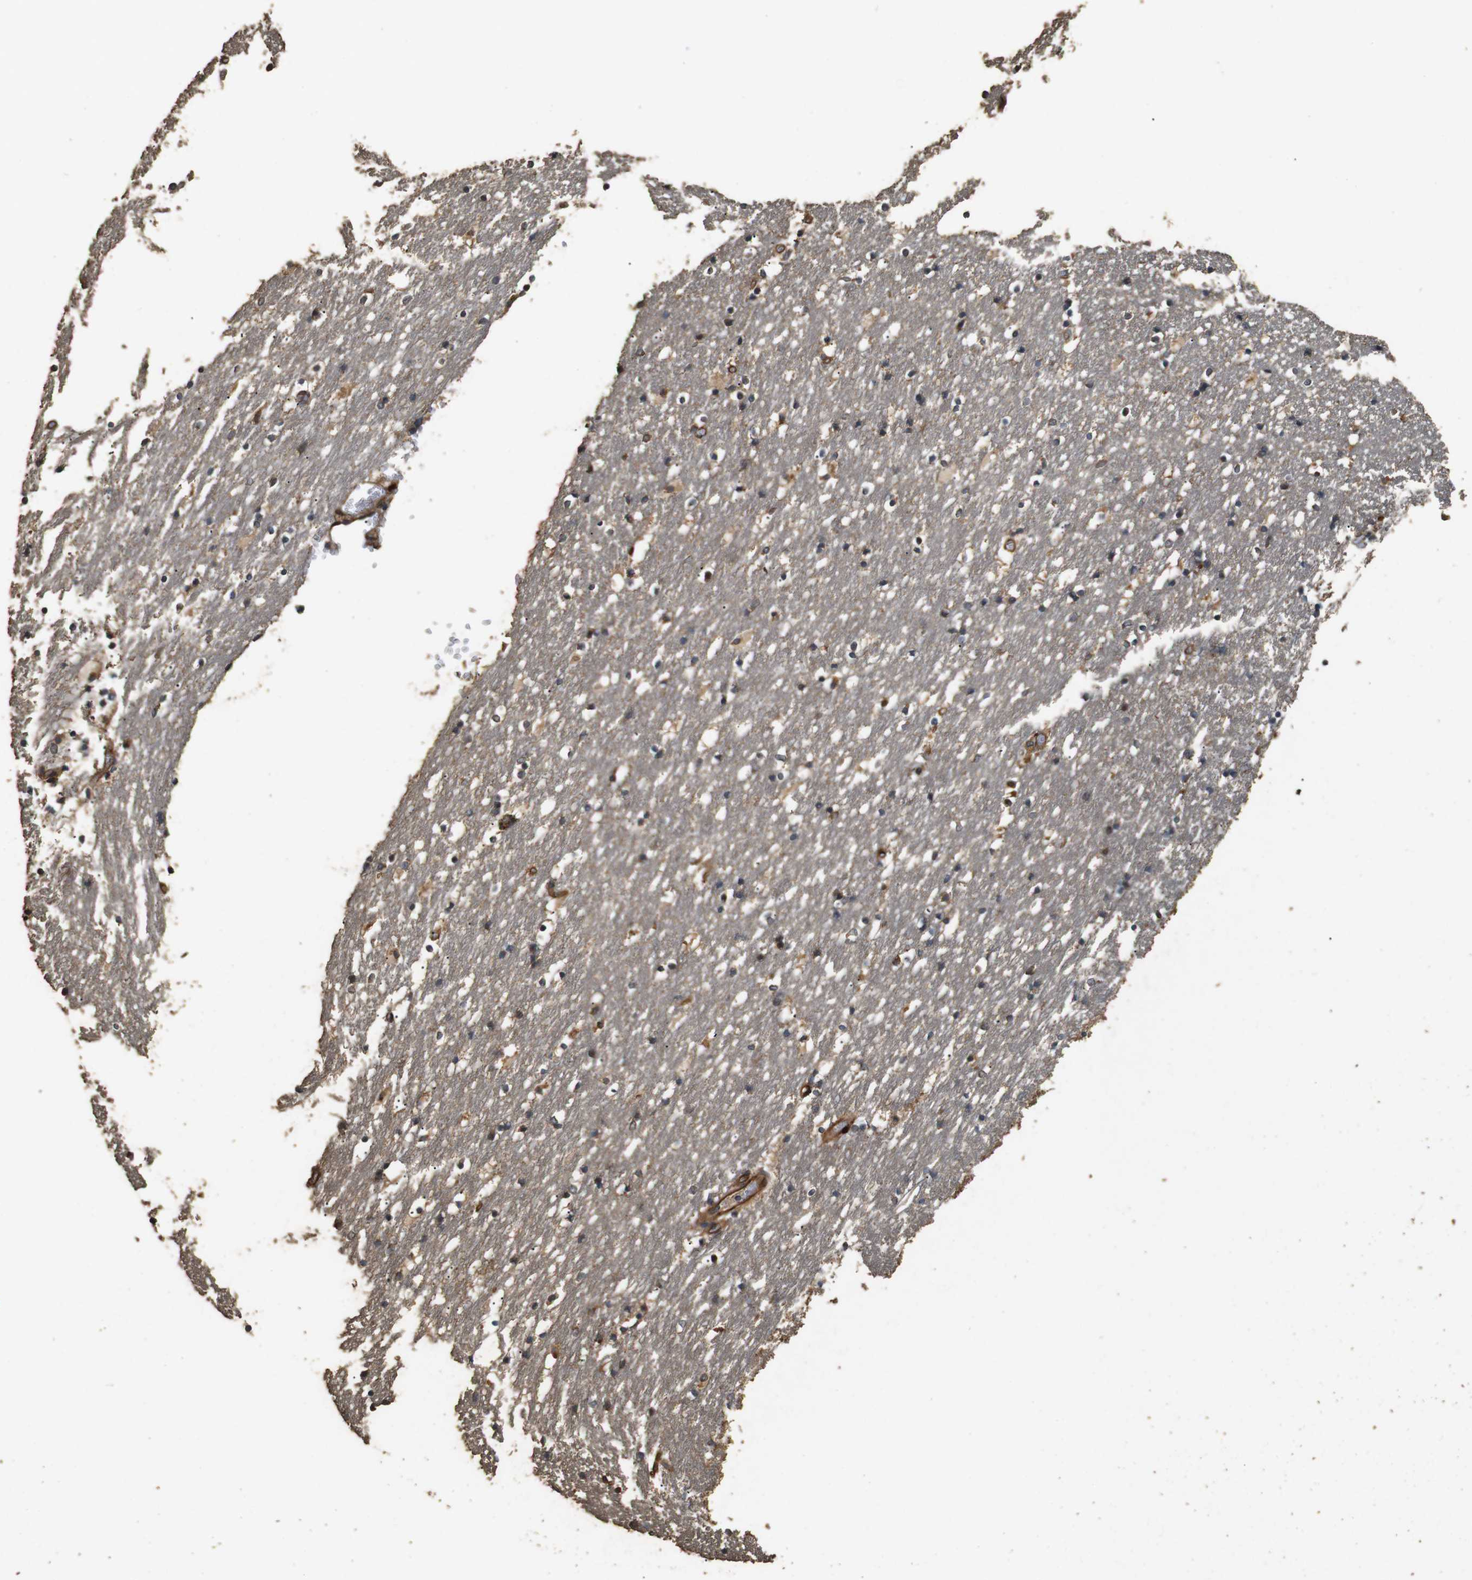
{"staining": {"intensity": "moderate", "quantity": "25%-75%", "location": "cytoplasmic/membranous,nuclear"}, "tissue": "caudate", "cell_type": "Glial cells", "image_type": "normal", "snomed": [{"axis": "morphology", "description": "Normal tissue, NOS"}, {"axis": "topography", "description": "Lateral ventricle wall"}], "caption": "This micrograph displays immunohistochemistry staining of benign human caudate, with medium moderate cytoplasmic/membranous,nuclear staining in about 25%-75% of glial cells.", "gene": "CNPY4", "patient": {"sex": "male", "age": 45}}